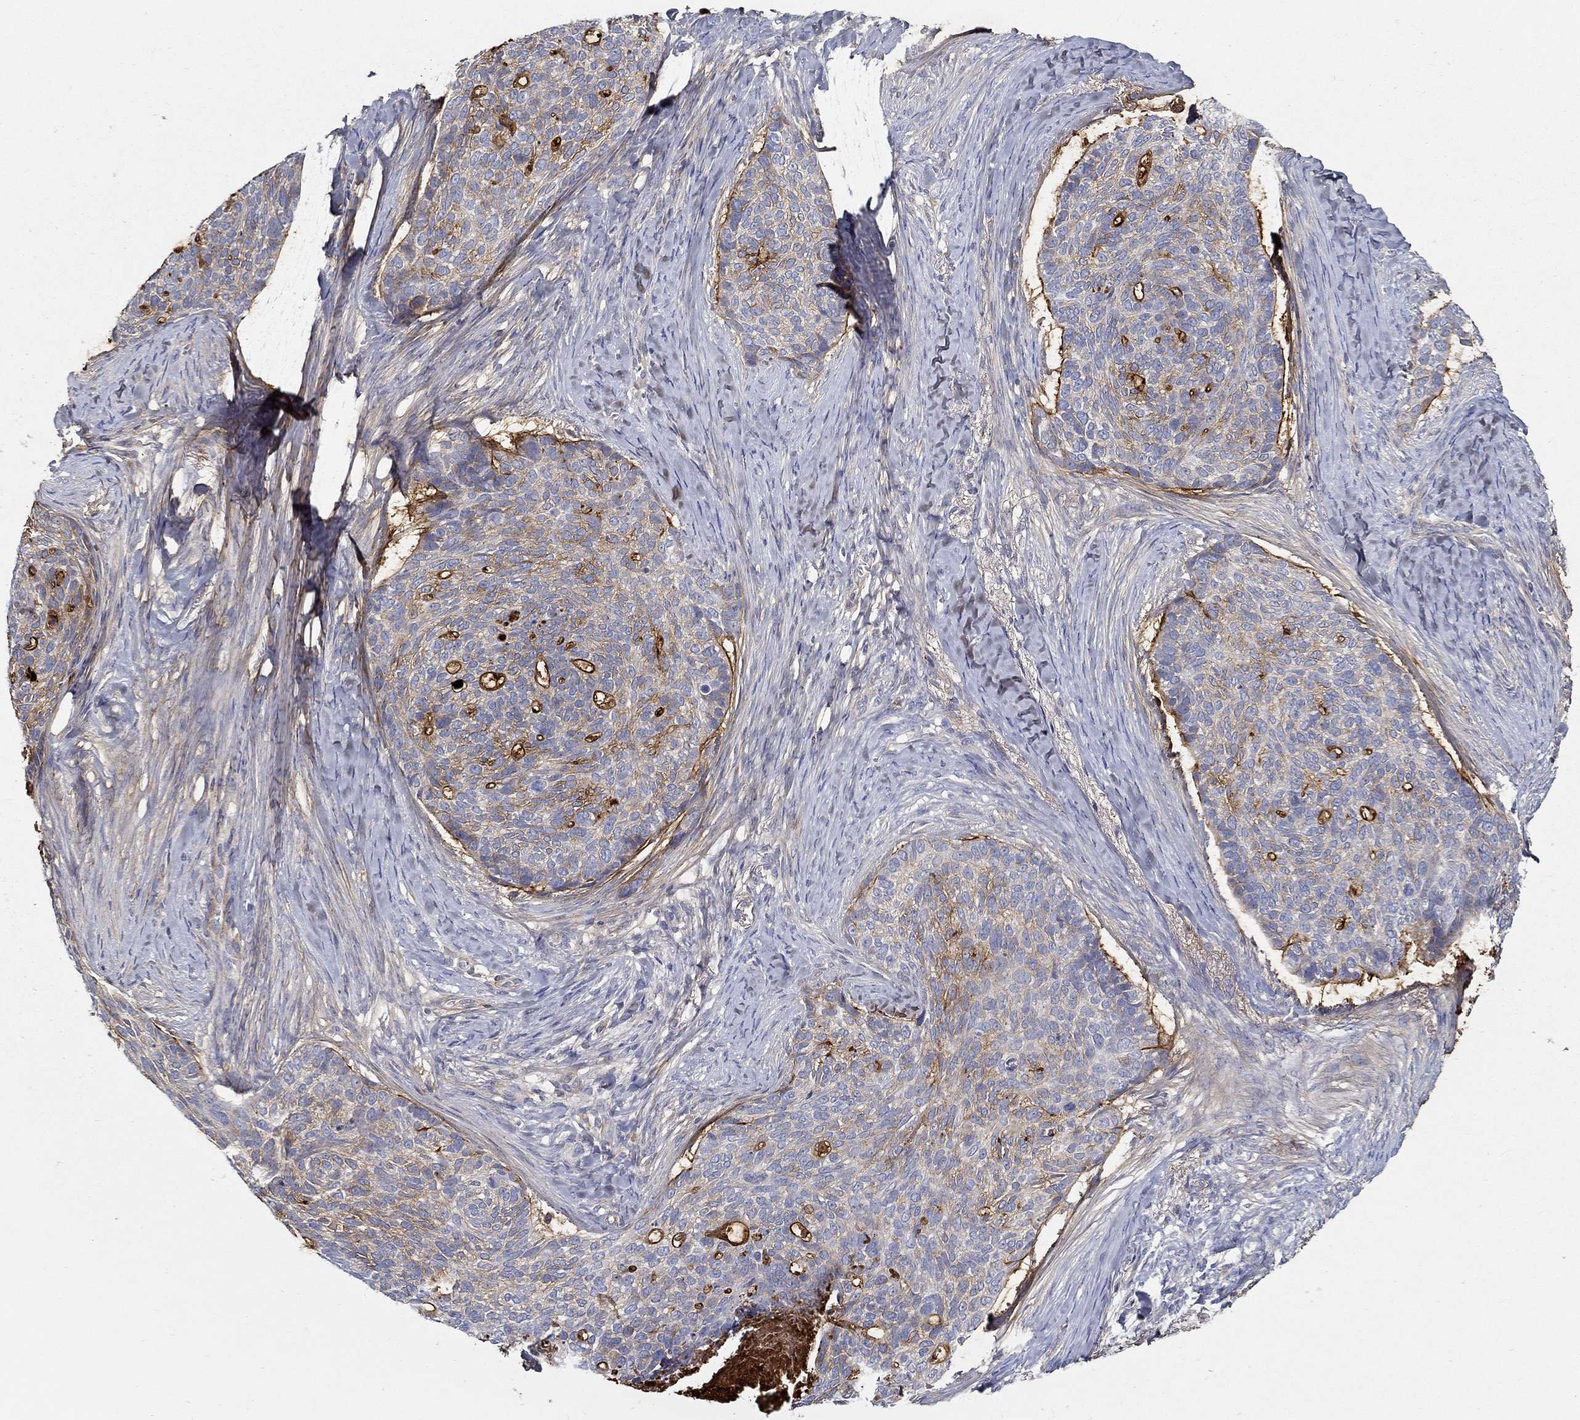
{"staining": {"intensity": "negative", "quantity": "none", "location": "none"}, "tissue": "skin cancer", "cell_type": "Tumor cells", "image_type": "cancer", "snomed": [{"axis": "morphology", "description": "Basal cell carcinoma"}, {"axis": "topography", "description": "Skin"}], "caption": "High power microscopy micrograph of an immunohistochemistry (IHC) photomicrograph of skin cancer, revealing no significant positivity in tumor cells.", "gene": "TGFBI", "patient": {"sex": "female", "age": 69}}